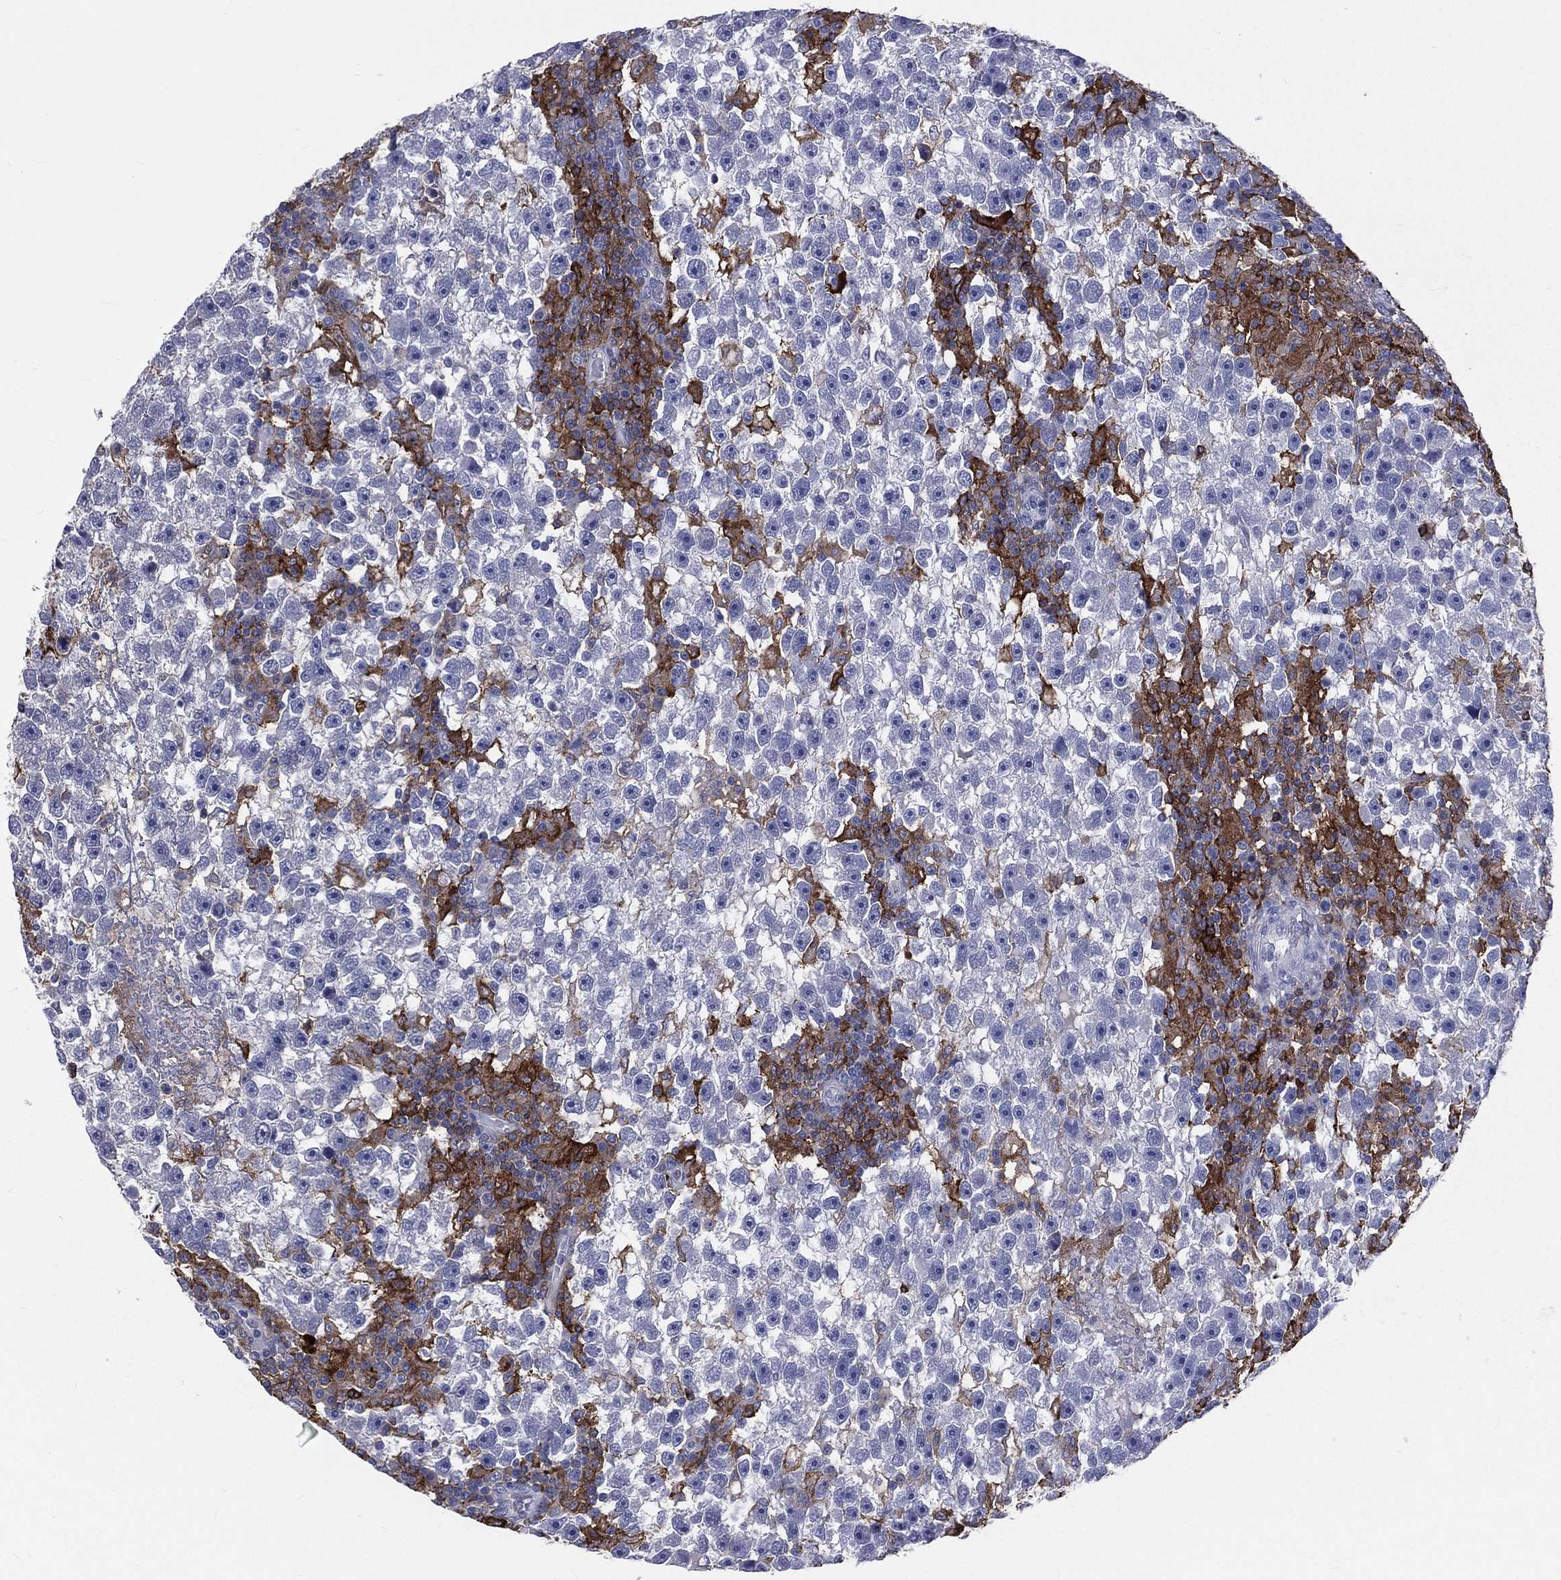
{"staining": {"intensity": "negative", "quantity": "none", "location": "none"}, "tissue": "testis cancer", "cell_type": "Tumor cells", "image_type": "cancer", "snomed": [{"axis": "morphology", "description": "Seminoma, NOS"}, {"axis": "topography", "description": "Testis"}], "caption": "Immunohistochemical staining of human testis cancer shows no significant staining in tumor cells.", "gene": "BASP1", "patient": {"sex": "male", "age": 47}}